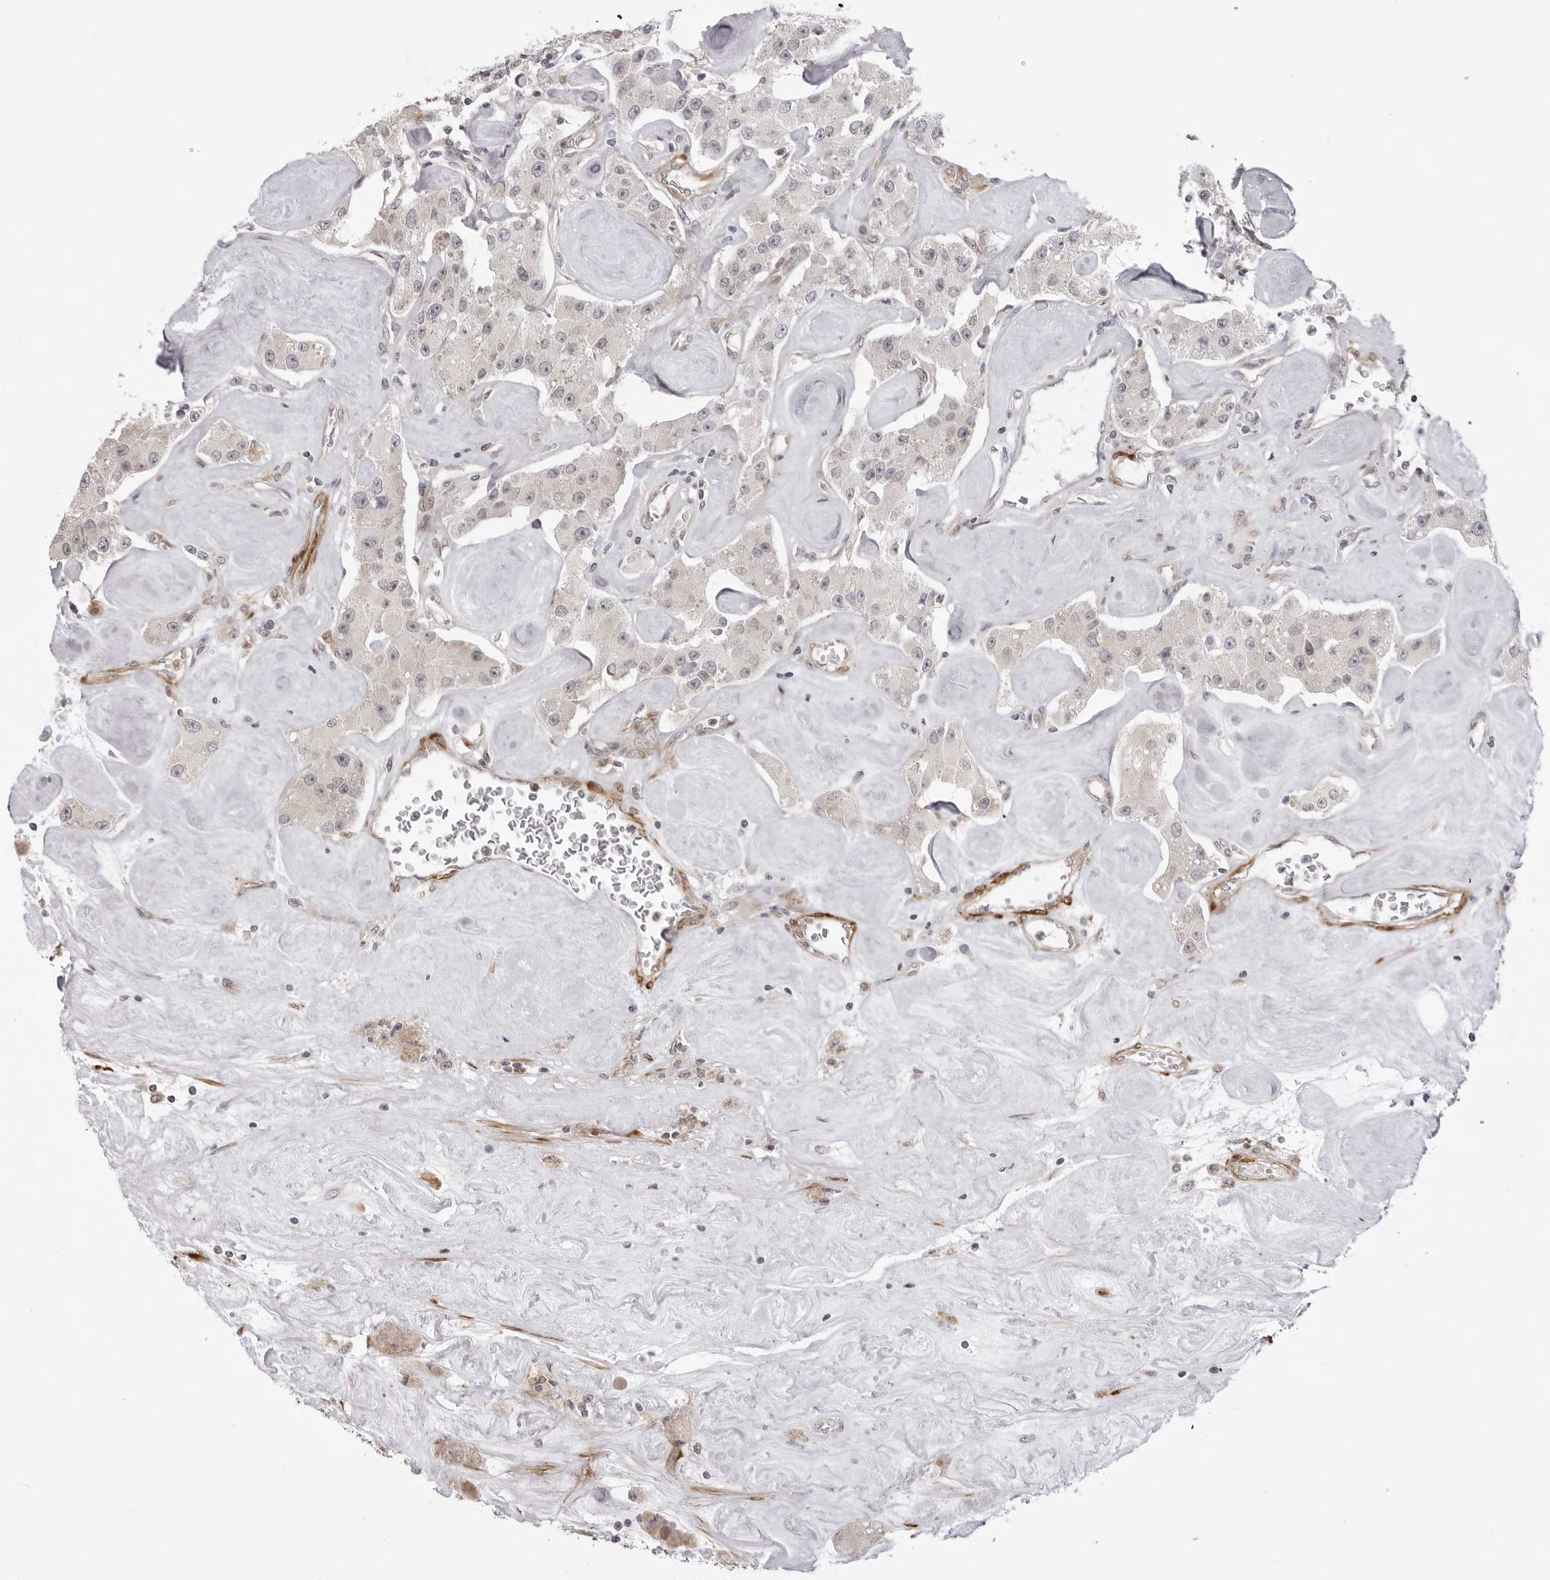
{"staining": {"intensity": "negative", "quantity": "none", "location": "none"}, "tissue": "carcinoid", "cell_type": "Tumor cells", "image_type": "cancer", "snomed": [{"axis": "morphology", "description": "Carcinoid, malignant, NOS"}, {"axis": "topography", "description": "Pancreas"}], "caption": "Tumor cells show no significant protein expression in carcinoid.", "gene": "SRGAP2", "patient": {"sex": "male", "age": 41}}